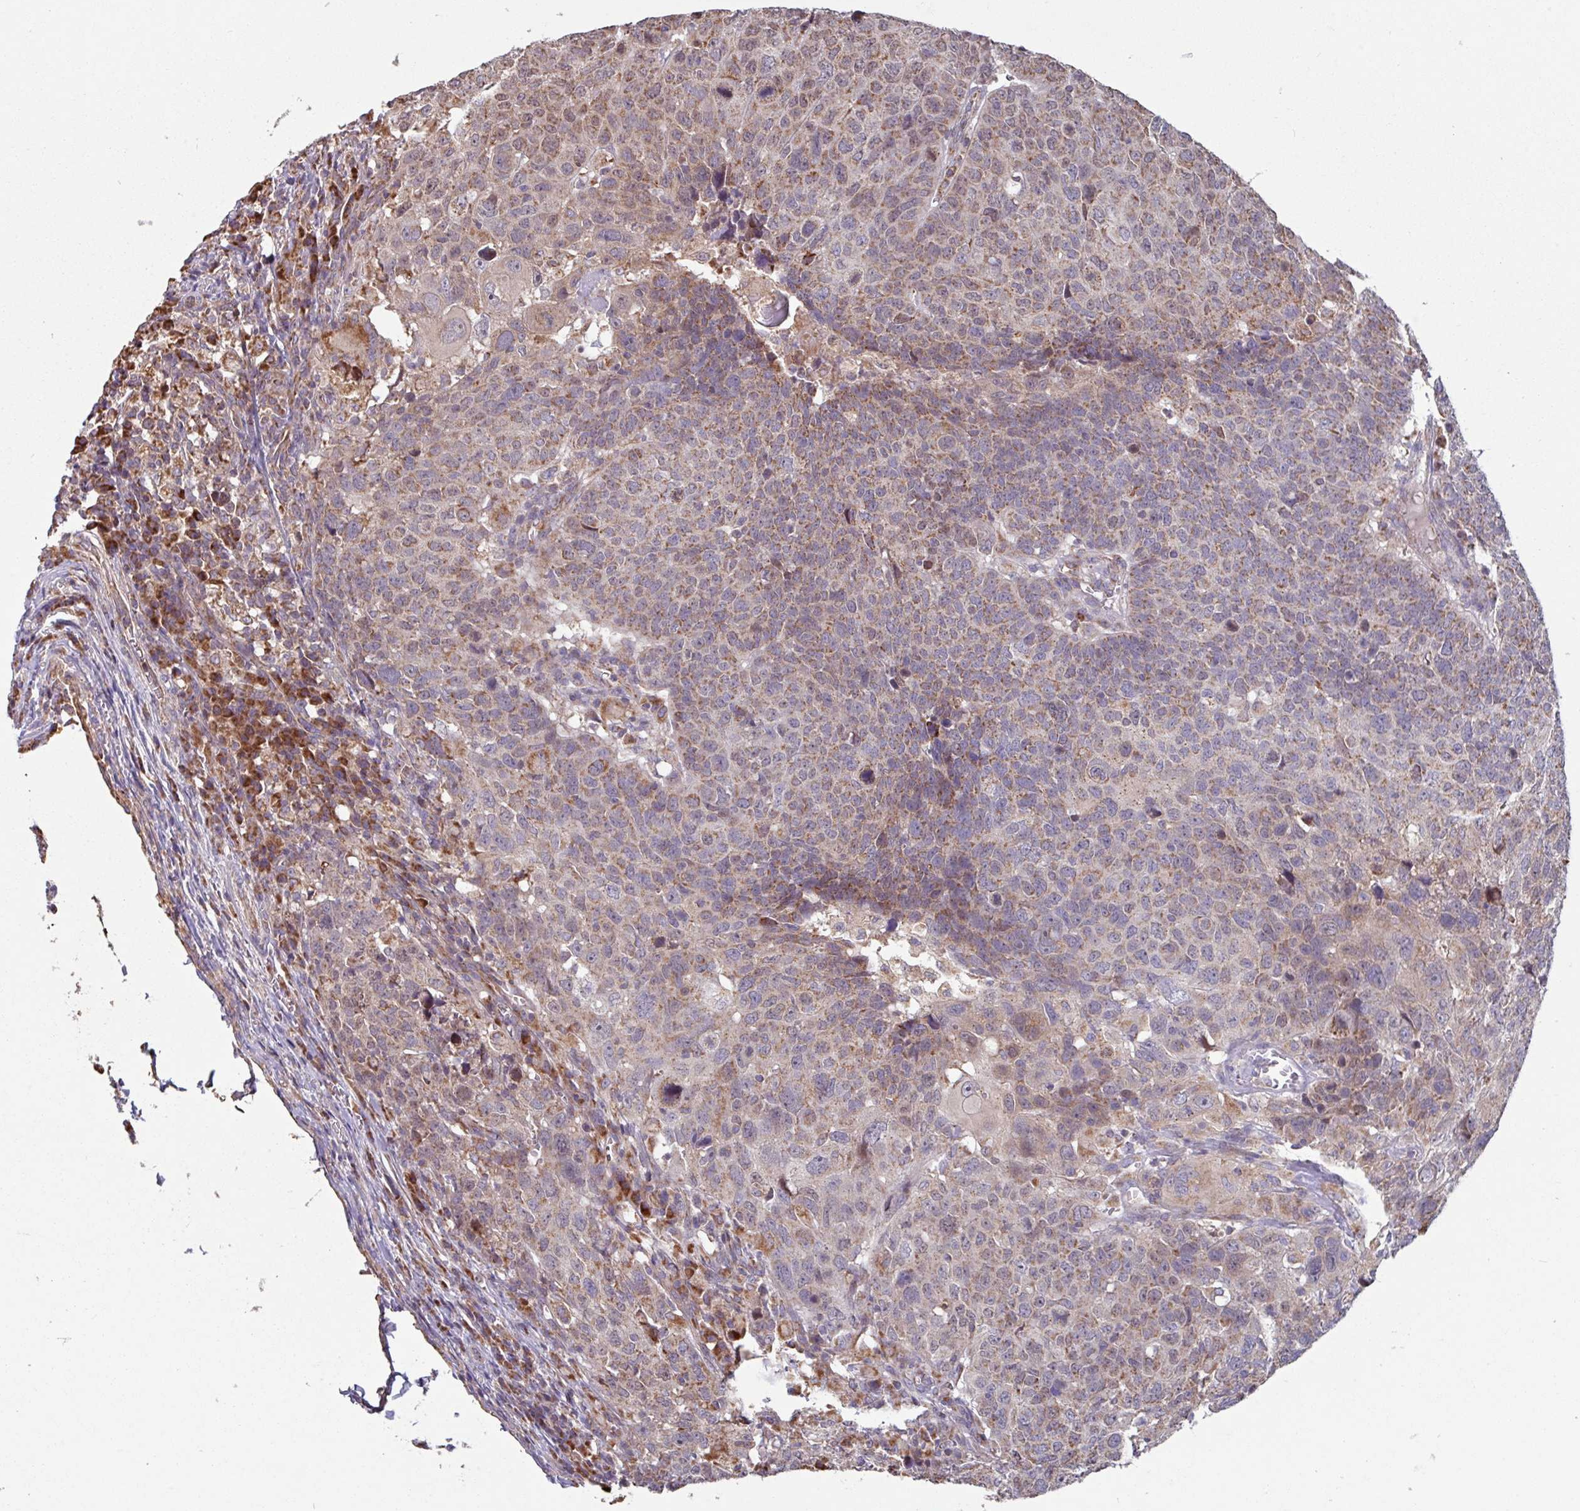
{"staining": {"intensity": "moderate", "quantity": "25%-75%", "location": "cytoplasmic/membranous"}, "tissue": "head and neck cancer", "cell_type": "Tumor cells", "image_type": "cancer", "snomed": [{"axis": "morphology", "description": "Normal tissue, NOS"}, {"axis": "morphology", "description": "Squamous cell carcinoma, NOS"}, {"axis": "topography", "description": "Skeletal muscle"}, {"axis": "topography", "description": "Vascular tissue"}, {"axis": "topography", "description": "Peripheral nerve tissue"}, {"axis": "topography", "description": "Head-Neck"}], "caption": "DAB (3,3'-diaminobenzidine) immunohistochemical staining of head and neck cancer exhibits moderate cytoplasmic/membranous protein expression in about 25%-75% of tumor cells.", "gene": "COX7C", "patient": {"sex": "male", "age": 66}}